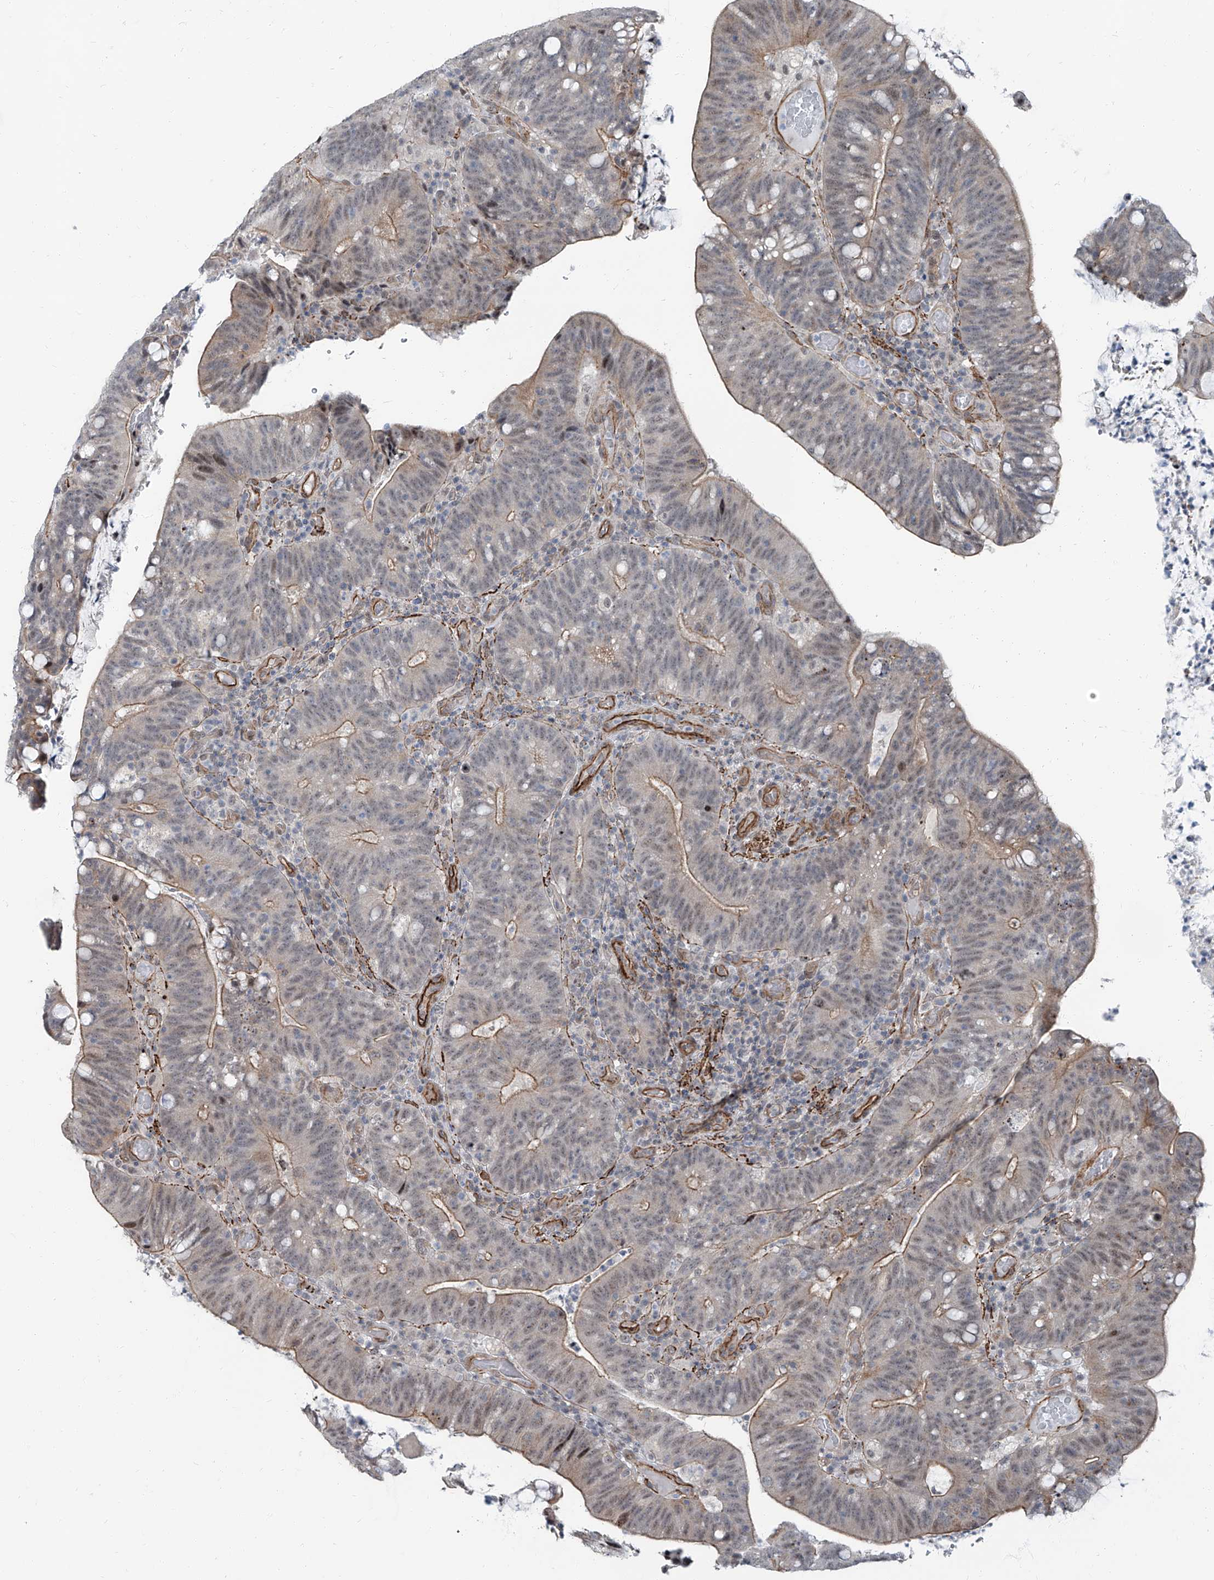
{"staining": {"intensity": "weak", "quantity": "25%-75%", "location": "cytoplasmic/membranous,nuclear"}, "tissue": "colorectal cancer", "cell_type": "Tumor cells", "image_type": "cancer", "snomed": [{"axis": "morphology", "description": "Adenocarcinoma, NOS"}, {"axis": "topography", "description": "Colon"}], "caption": "IHC (DAB (3,3'-diaminobenzidine)) staining of colorectal cancer (adenocarcinoma) exhibits weak cytoplasmic/membranous and nuclear protein expression in approximately 25%-75% of tumor cells.", "gene": "TXLNB", "patient": {"sex": "female", "age": 66}}